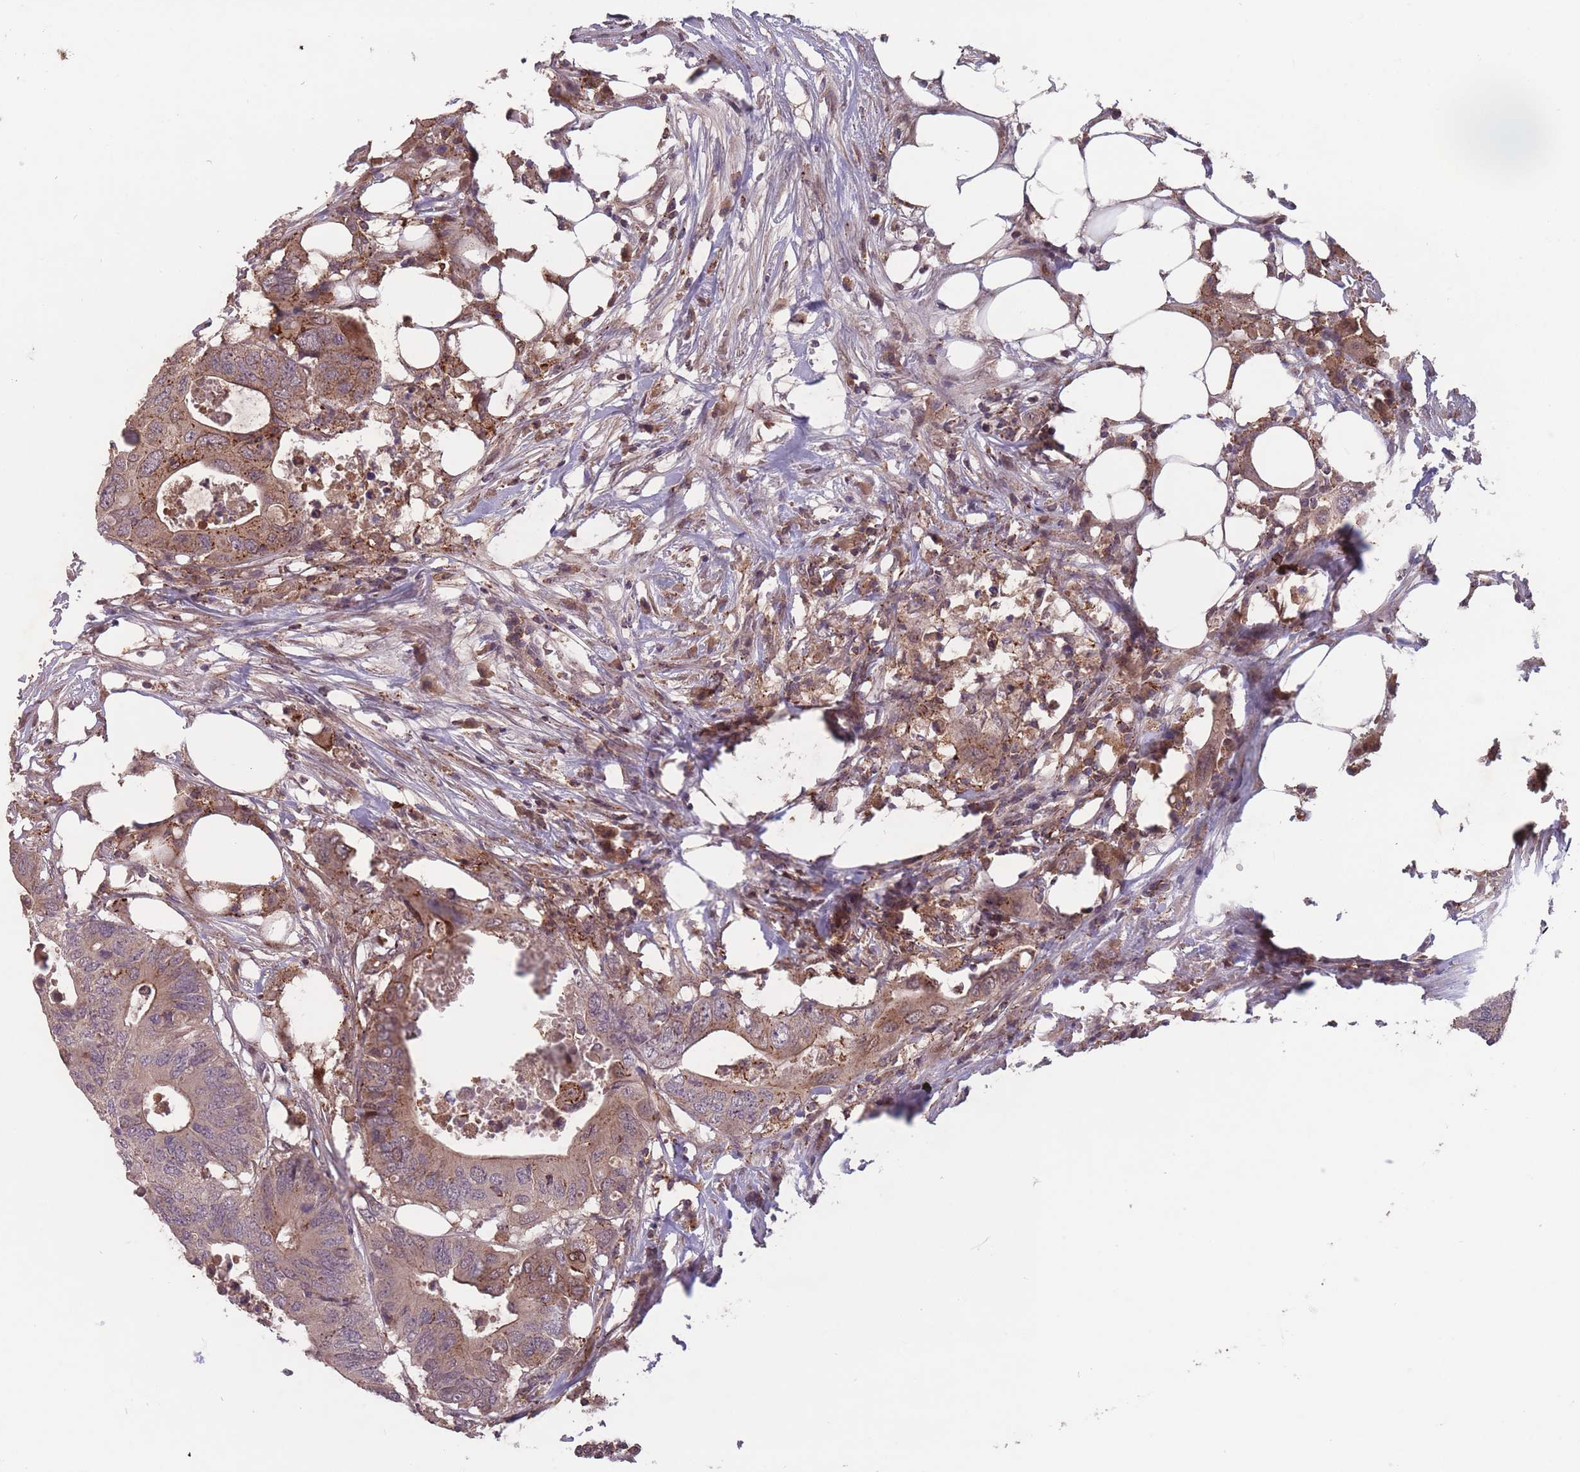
{"staining": {"intensity": "moderate", "quantity": ">75%", "location": "cytoplasmic/membranous"}, "tissue": "colorectal cancer", "cell_type": "Tumor cells", "image_type": "cancer", "snomed": [{"axis": "morphology", "description": "Adenocarcinoma, NOS"}, {"axis": "topography", "description": "Colon"}], "caption": "Colorectal adenocarcinoma stained for a protein (brown) displays moderate cytoplasmic/membranous positive staining in about >75% of tumor cells.", "gene": "SECTM1", "patient": {"sex": "male", "age": 71}}